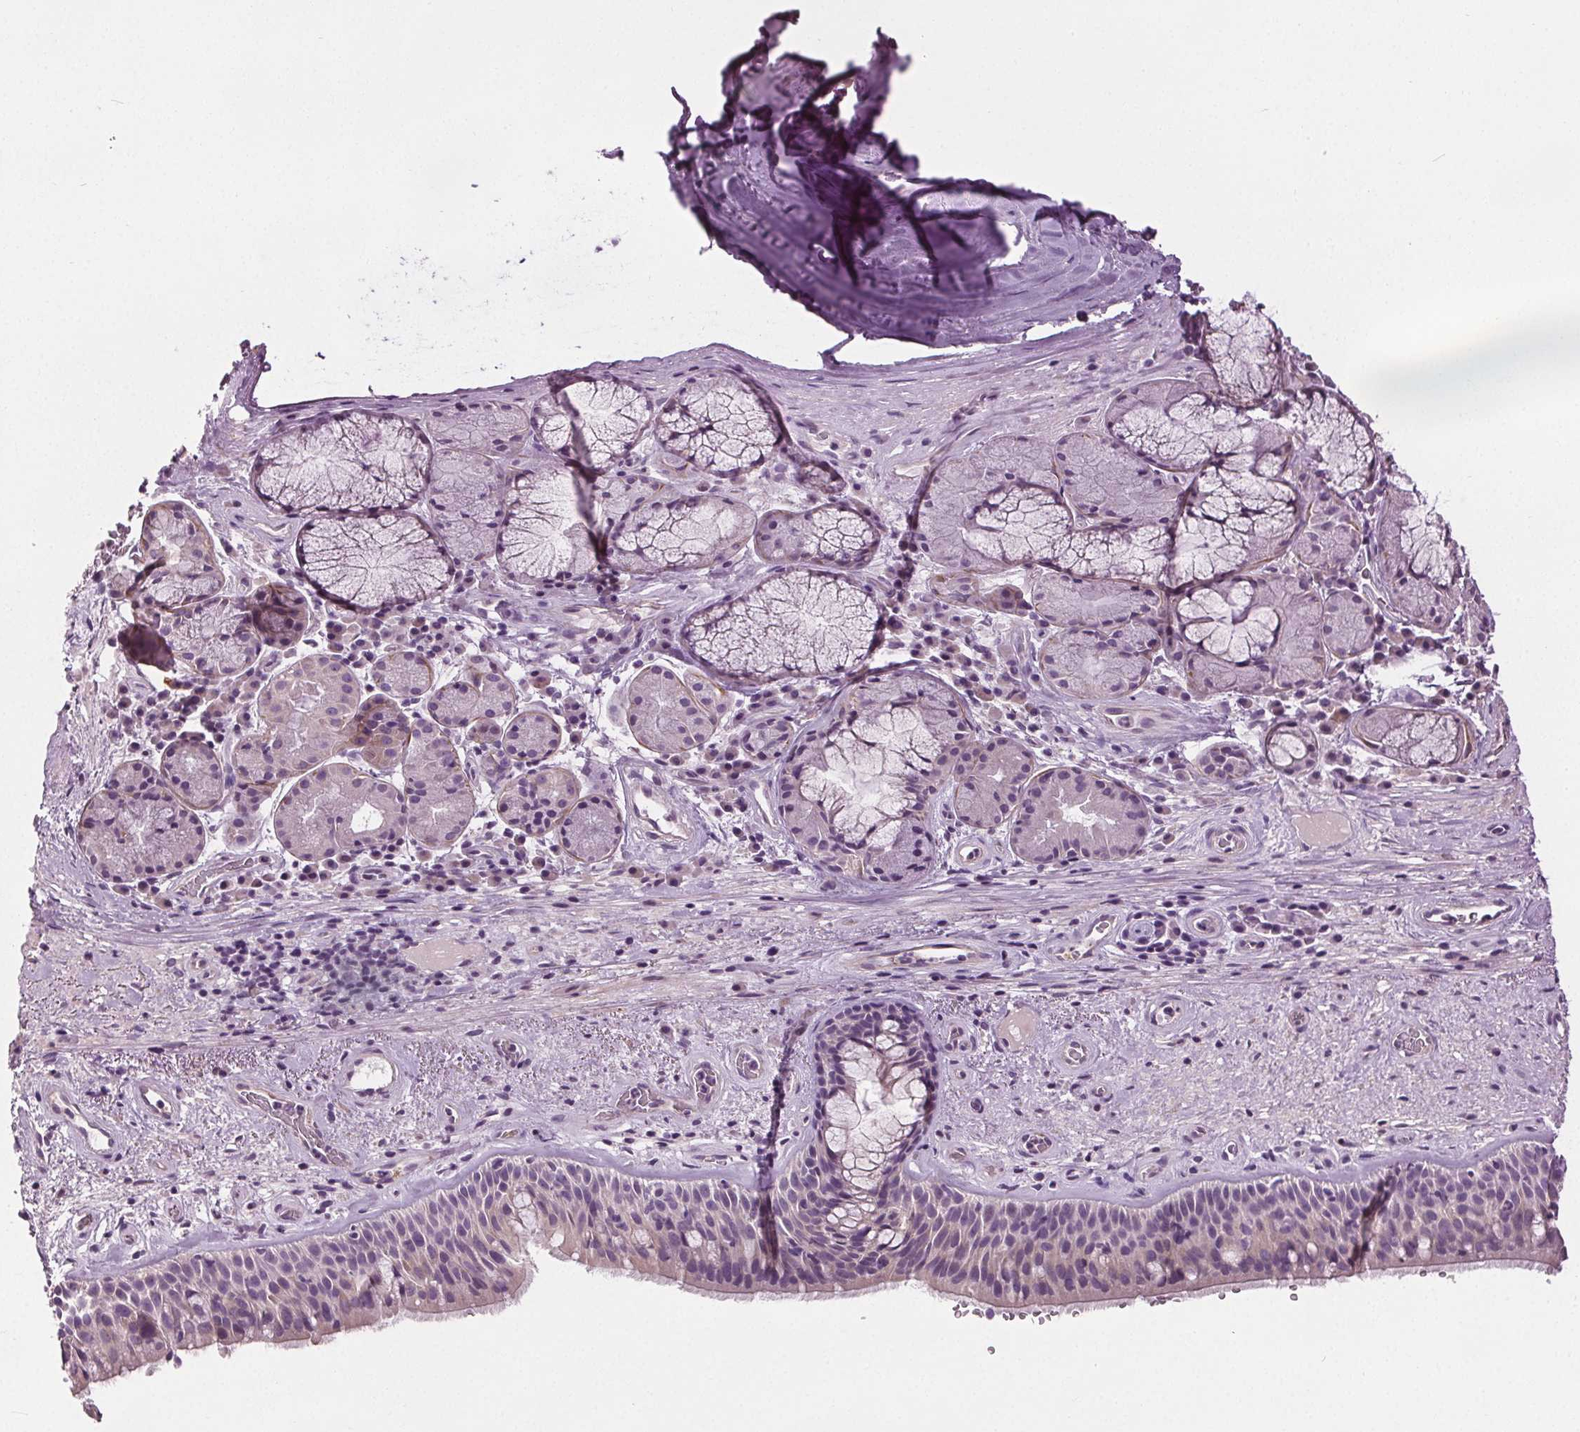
{"staining": {"intensity": "negative", "quantity": "none", "location": "none"}, "tissue": "bronchus", "cell_type": "Respiratory epithelial cells", "image_type": "normal", "snomed": [{"axis": "morphology", "description": "Normal tissue, NOS"}, {"axis": "topography", "description": "Bronchus"}], "caption": "High magnification brightfield microscopy of normal bronchus stained with DAB (3,3'-diaminobenzidine) (brown) and counterstained with hematoxylin (blue): respiratory epithelial cells show no significant staining. The staining was performed using DAB (3,3'-diaminobenzidine) to visualize the protein expression in brown, while the nuclei were stained in blue with hematoxylin (Magnification: 20x).", "gene": "RASA1", "patient": {"sex": "male", "age": 48}}